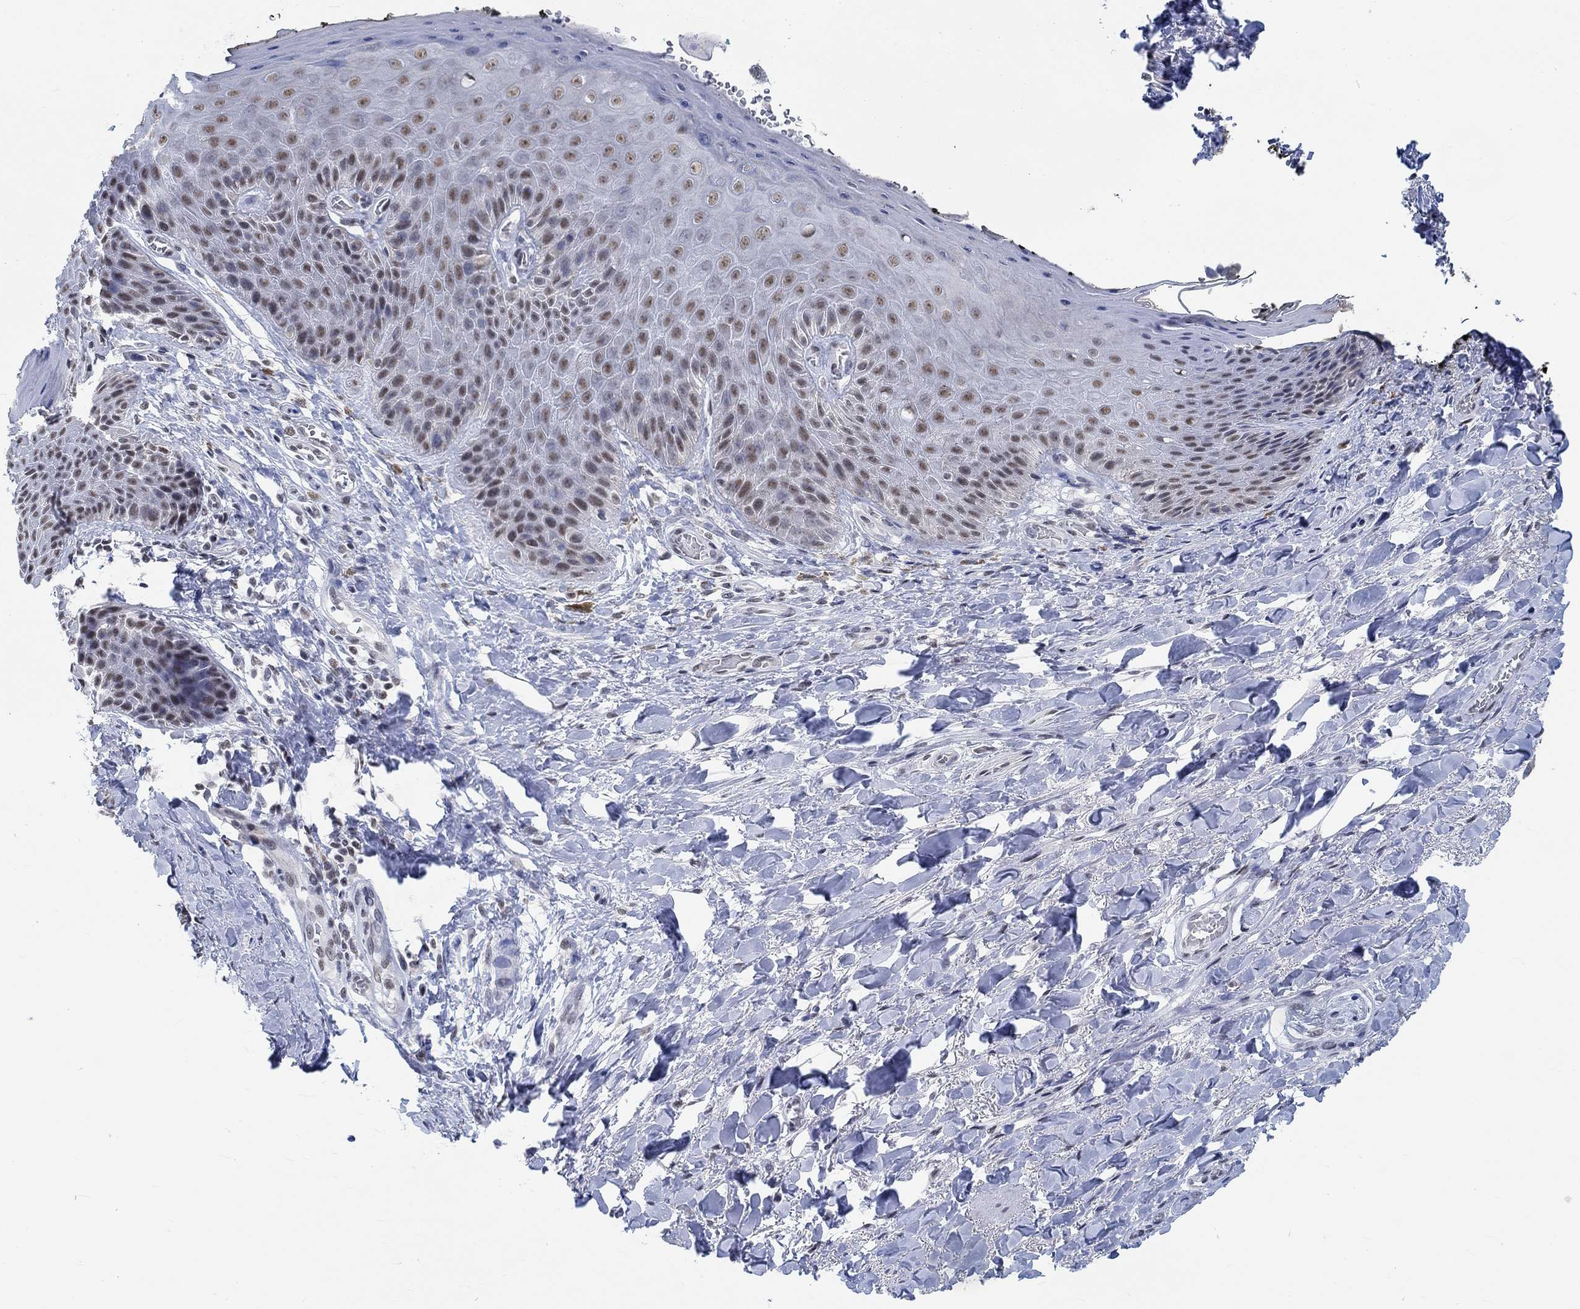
{"staining": {"intensity": "weak", "quantity": "<25%", "location": "nuclear"}, "tissue": "skin", "cell_type": "Epidermal cells", "image_type": "normal", "snomed": [{"axis": "morphology", "description": "Normal tissue, NOS"}, {"axis": "topography", "description": "Anal"}, {"axis": "topography", "description": "Peripheral nerve tissue"}], "caption": "A high-resolution micrograph shows immunohistochemistry staining of benign skin, which reveals no significant expression in epidermal cells. (Immunohistochemistry, brightfield microscopy, high magnification).", "gene": "KCNH8", "patient": {"sex": "male", "age": 53}}